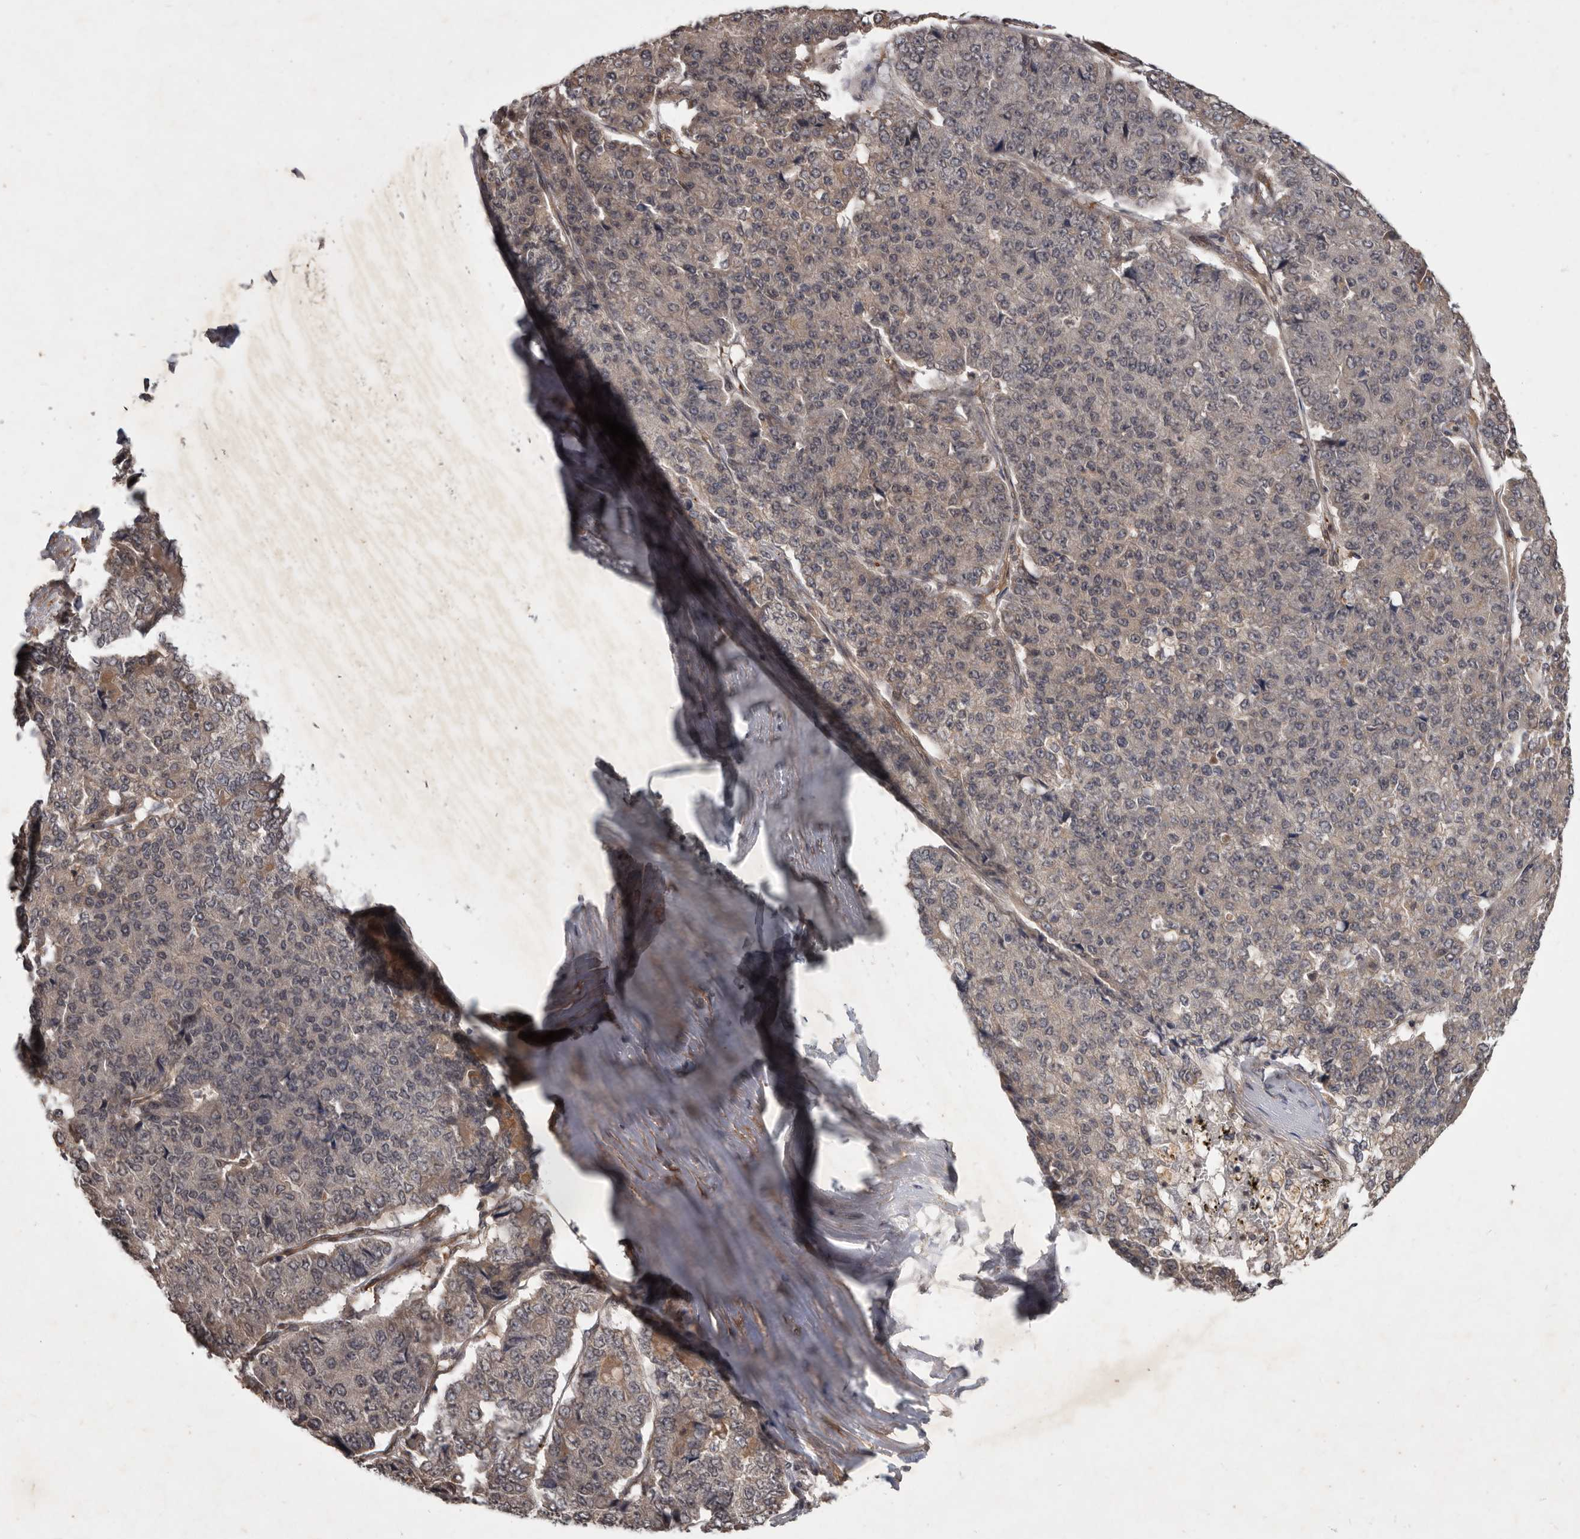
{"staining": {"intensity": "weak", "quantity": "<25%", "location": "cytoplasmic/membranous,nuclear"}, "tissue": "pancreatic cancer", "cell_type": "Tumor cells", "image_type": "cancer", "snomed": [{"axis": "morphology", "description": "Adenocarcinoma, NOS"}, {"axis": "topography", "description": "Pancreas"}], "caption": "There is no significant positivity in tumor cells of pancreatic cancer (adenocarcinoma).", "gene": "DNAJC28", "patient": {"sex": "male", "age": 50}}